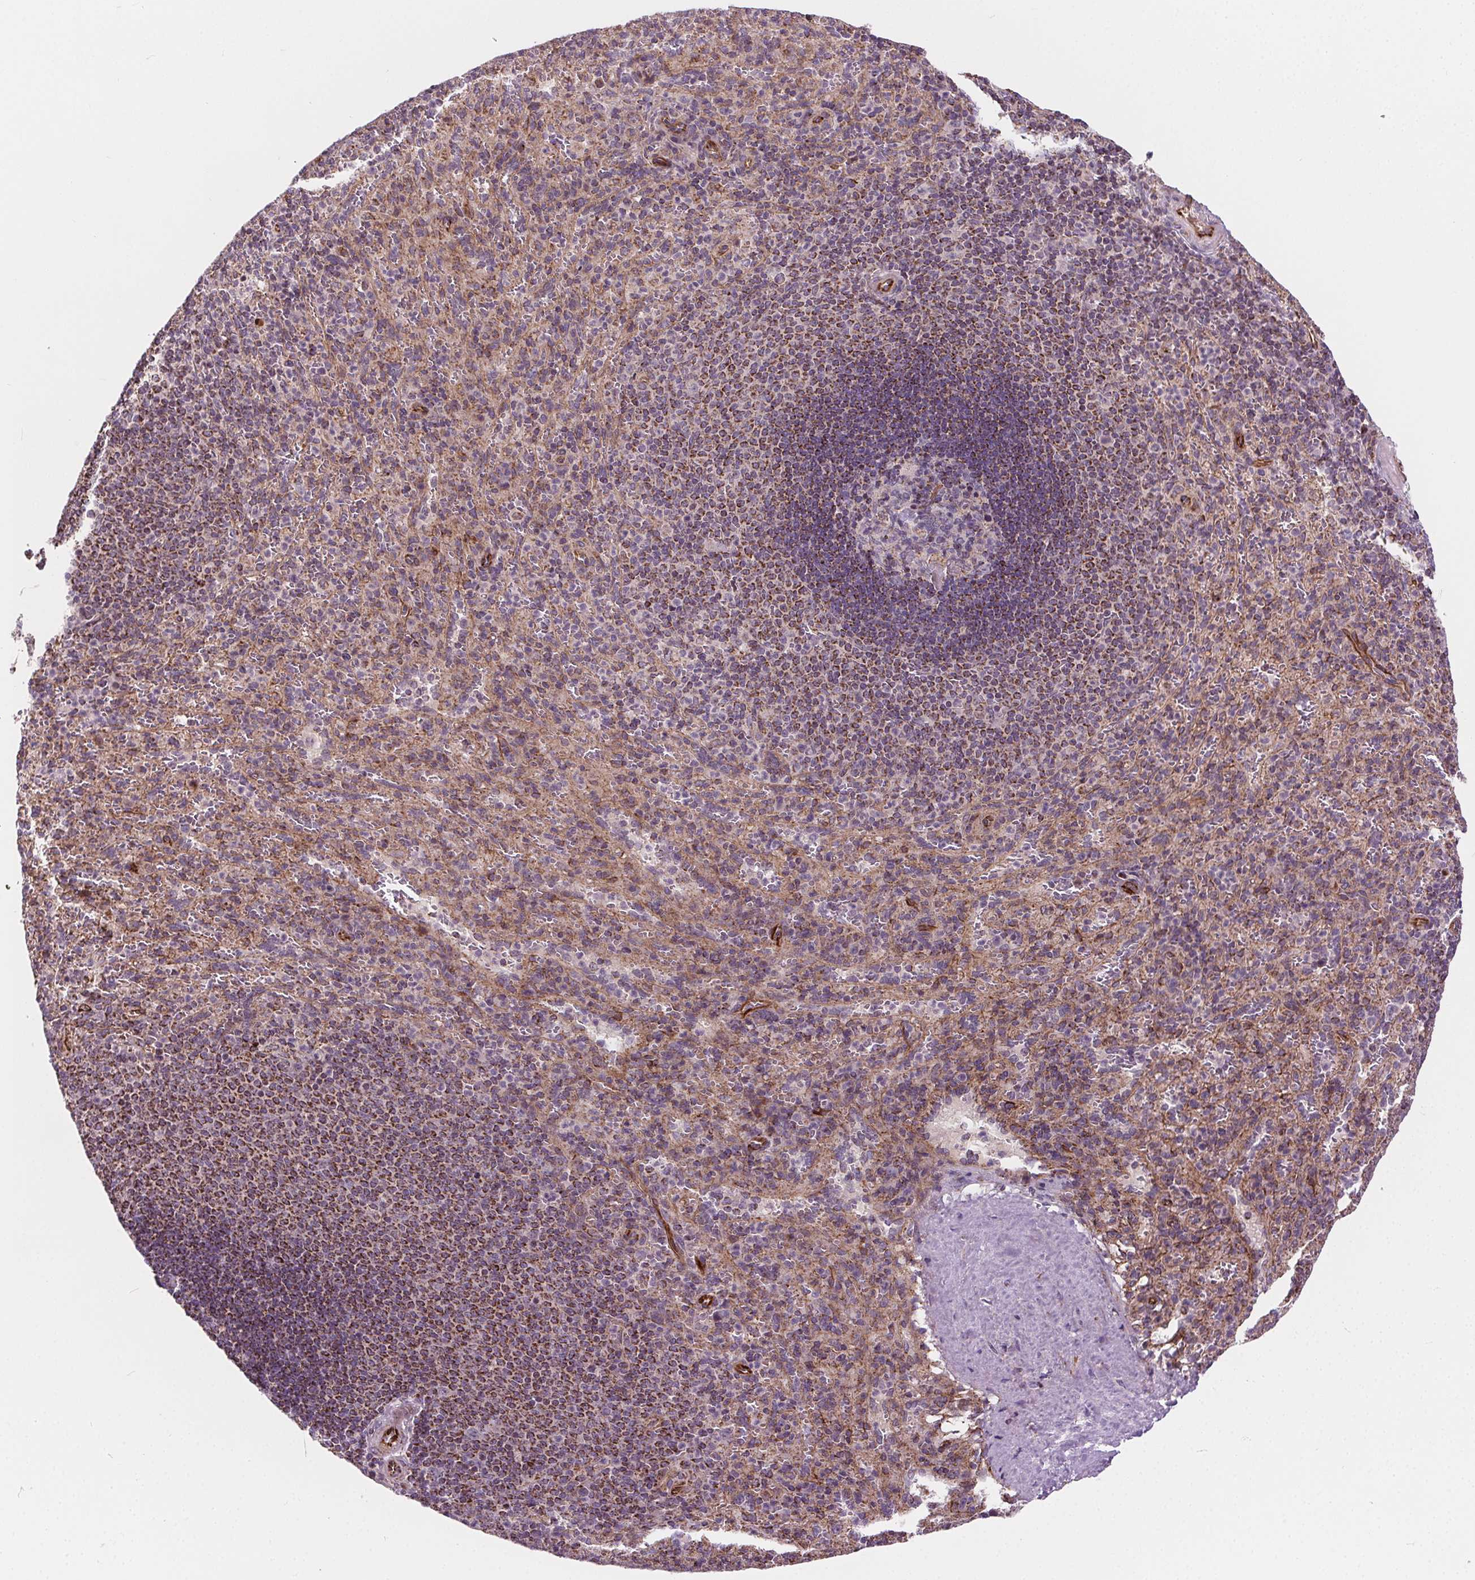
{"staining": {"intensity": "weak", "quantity": ">75%", "location": "cytoplasmic/membranous"}, "tissue": "spleen", "cell_type": "Cells in red pulp", "image_type": "normal", "snomed": [{"axis": "morphology", "description": "Normal tissue, NOS"}, {"axis": "topography", "description": "Spleen"}], "caption": "Immunohistochemical staining of benign spleen shows >75% levels of weak cytoplasmic/membranous protein positivity in about >75% of cells in red pulp. (DAB (3,3'-diaminobenzidine) IHC, brown staining for protein, blue staining for nuclei).", "gene": "GOLT1B", "patient": {"sex": "male", "age": 57}}